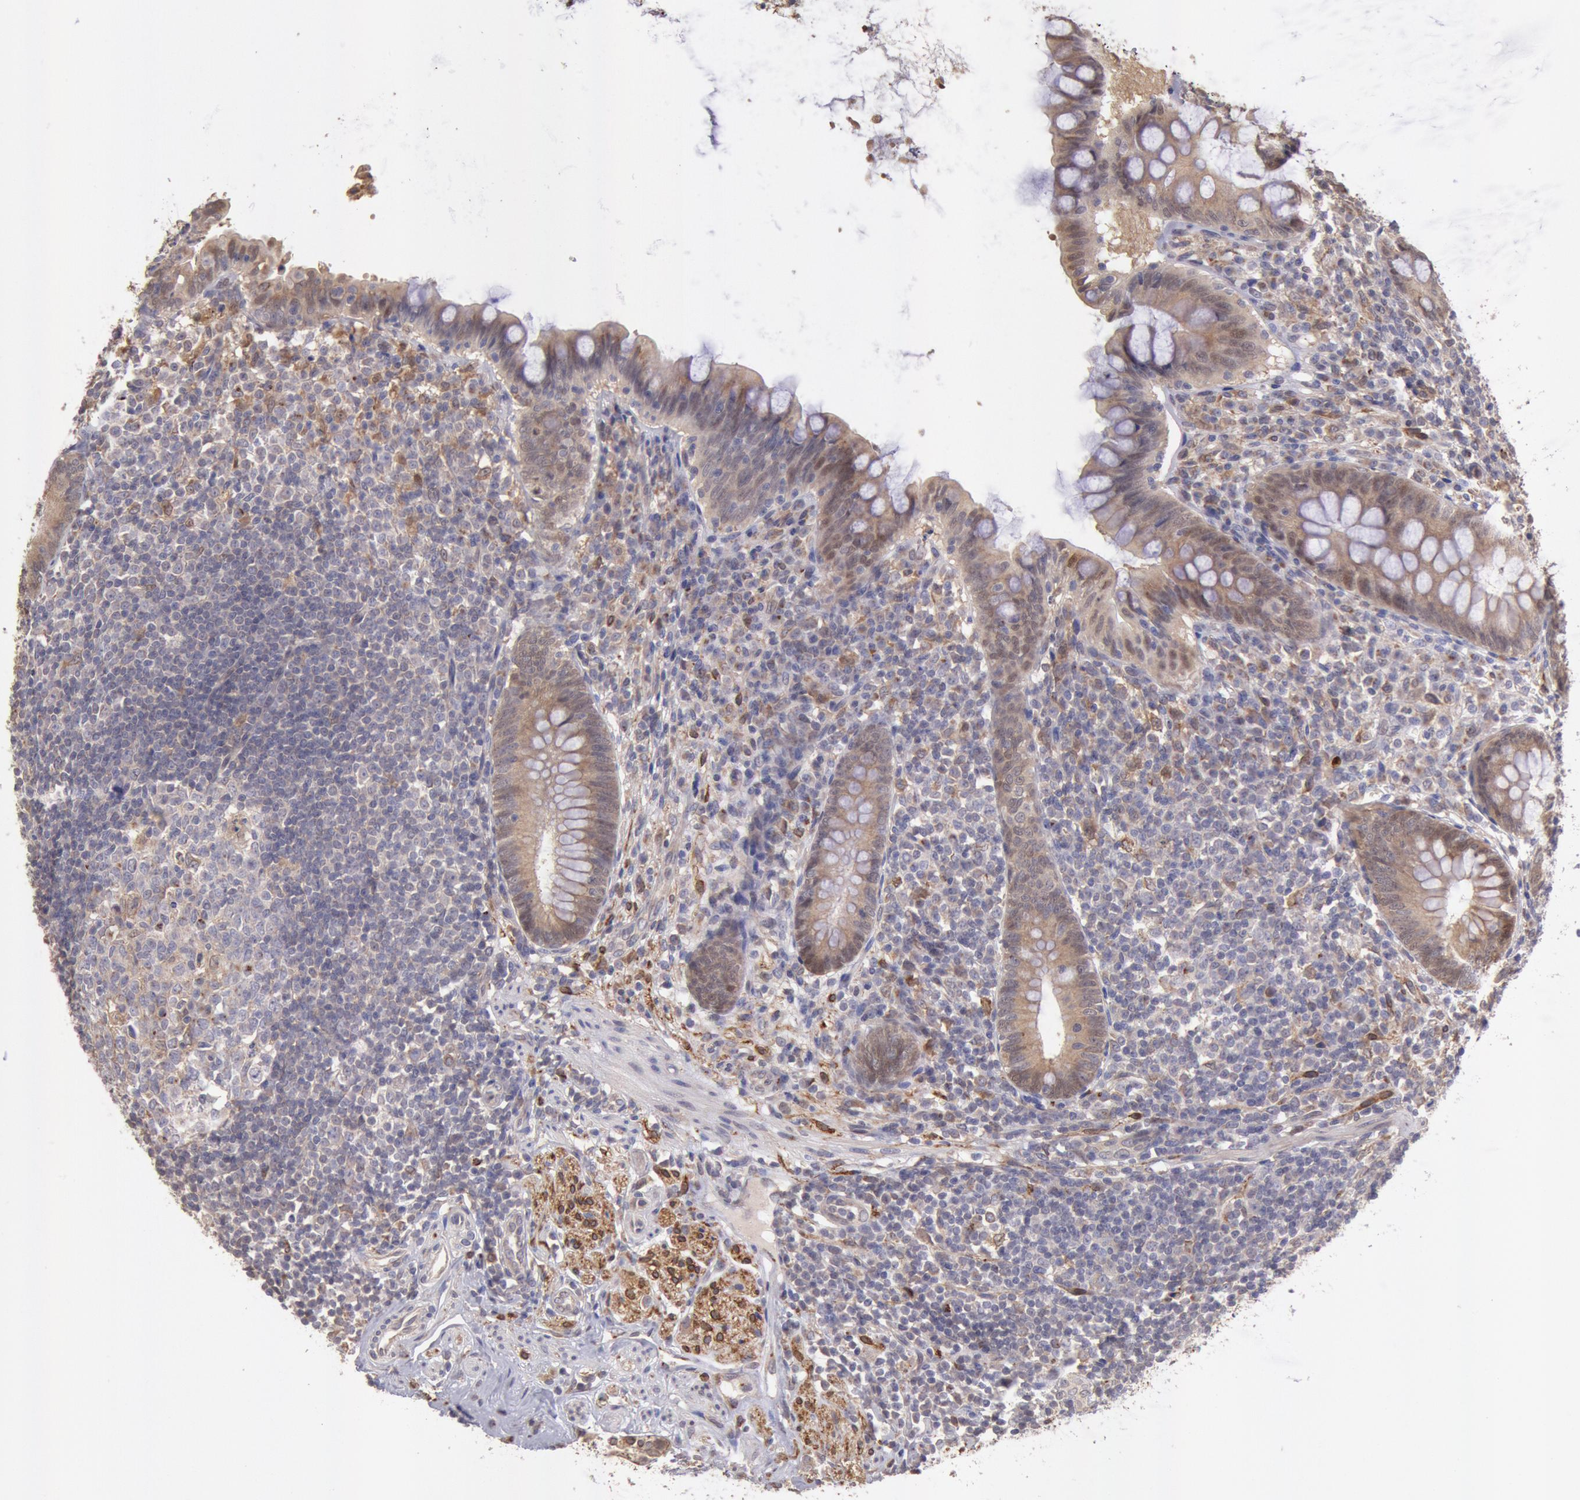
{"staining": {"intensity": "moderate", "quantity": ">75%", "location": "cytoplasmic/membranous,nuclear"}, "tissue": "appendix", "cell_type": "Glandular cells", "image_type": "normal", "snomed": [{"axis": "morphology", "description": "Normal tissue, NOS"}, {"axis": "topography", "description": "Appendix"}], "caption": "Immunohistochemistry photomicrograph of unremarkable appendix stained for a protein (brown), which shows medium levels of moderate cytoplasmic/membranous,nuclear positivity in approximately >75% of glandular cells.", "gene": "COMT", "patient": {"sex": "female", "age": 66}}